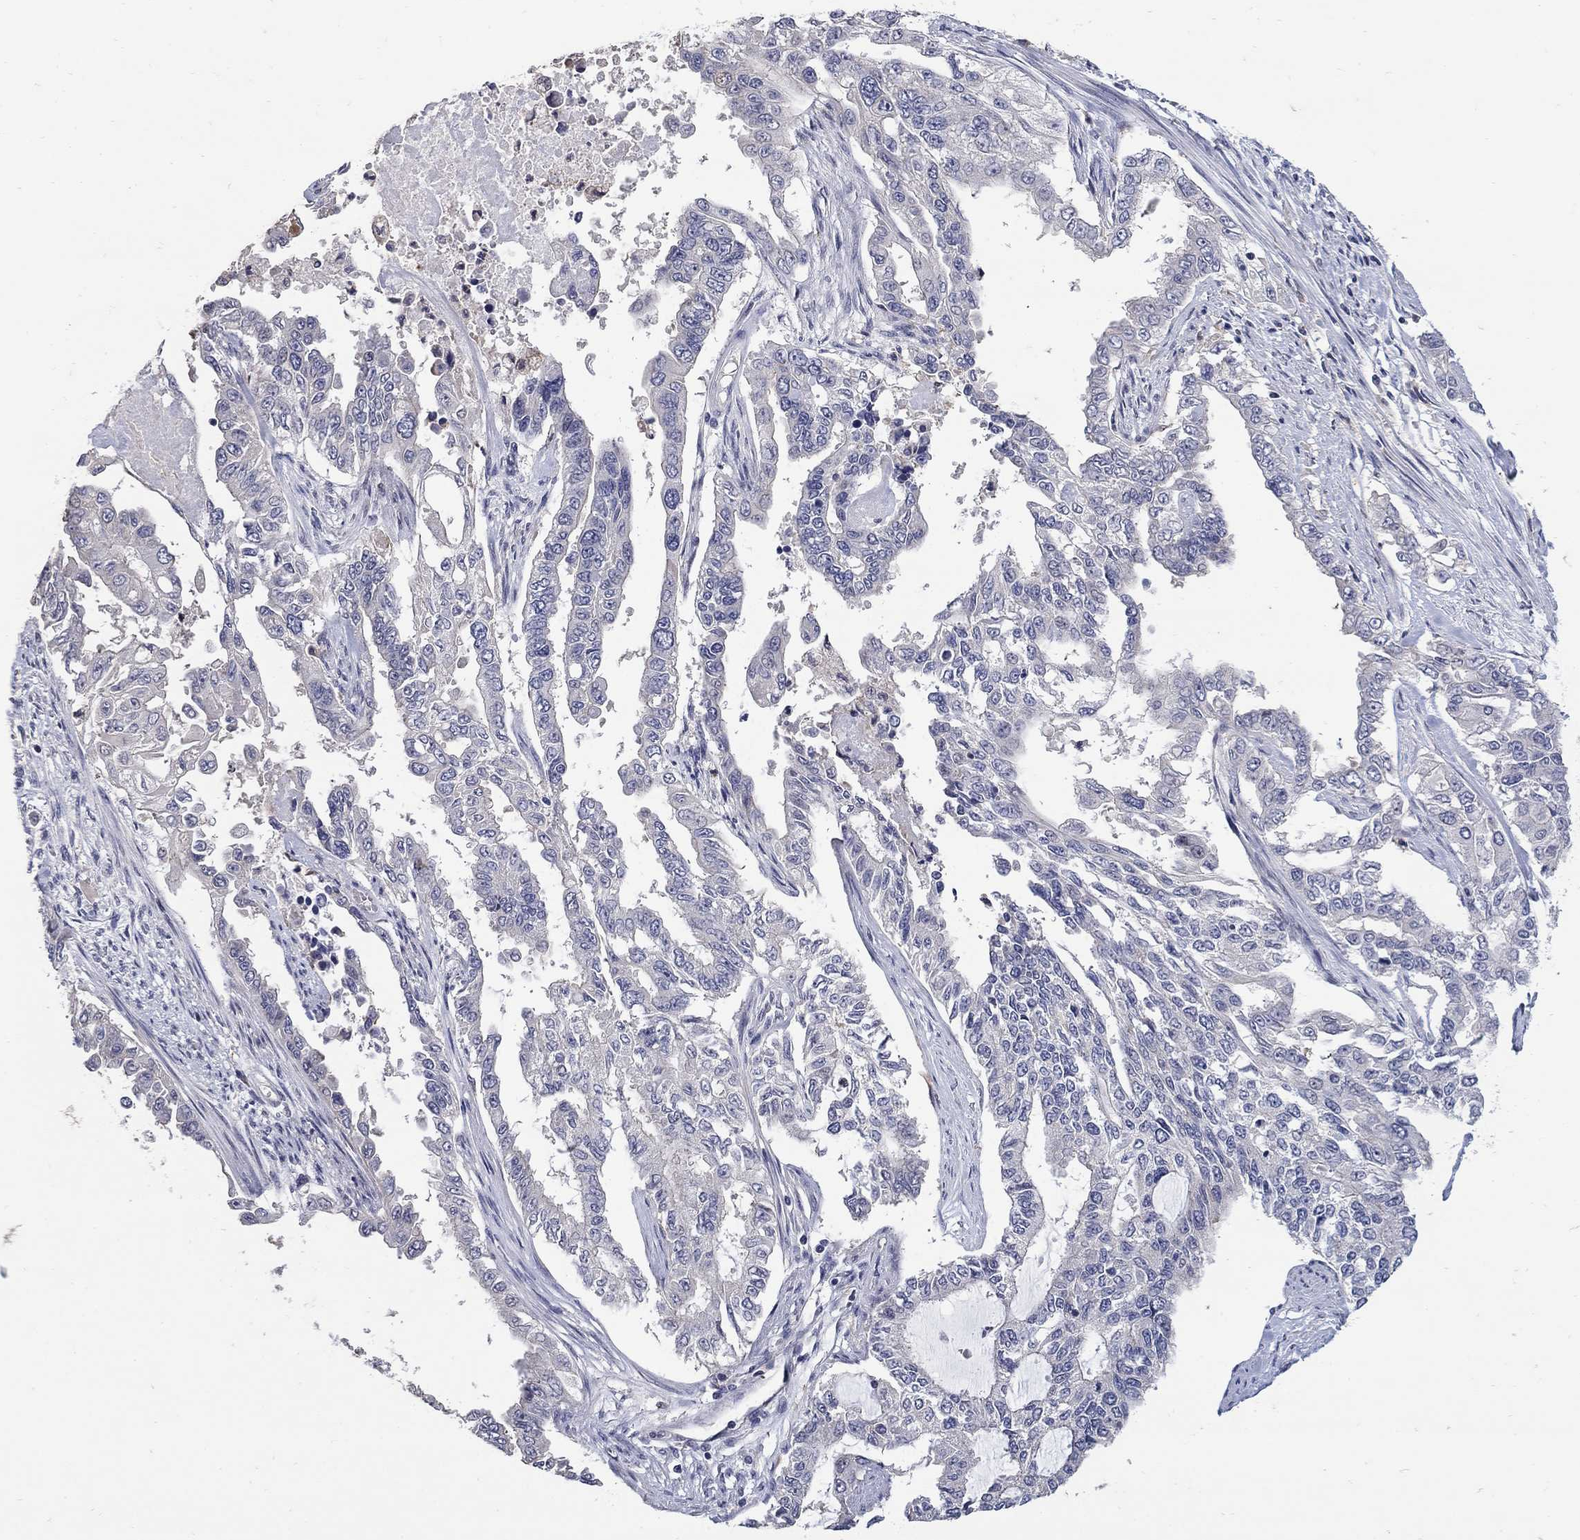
{"staining": {"intensity": "negative", "quantity": "none", "location": "none"}, "tissue": "endometrial cancer", "cell_type": "Tumor cells", "image_type": "cancer", "snomed": [{"axis": "morphology", "description": "Adenocarcinoma, NOS"}, {"axis": "topography", "description": "Uterus"}], "caption": "Endometrial cancer (adenocarcinoma) was stained to show a protein in brown. There is no significant expression in tumor cells. Brightfield microscopy of IHC stained with DAB (3,3'-diaminobenzidine) (brown) and hematoxylin (blue), captured at high magnification.", "gene": "CETN1", "patient": {"sex": "female", "age": 59}}